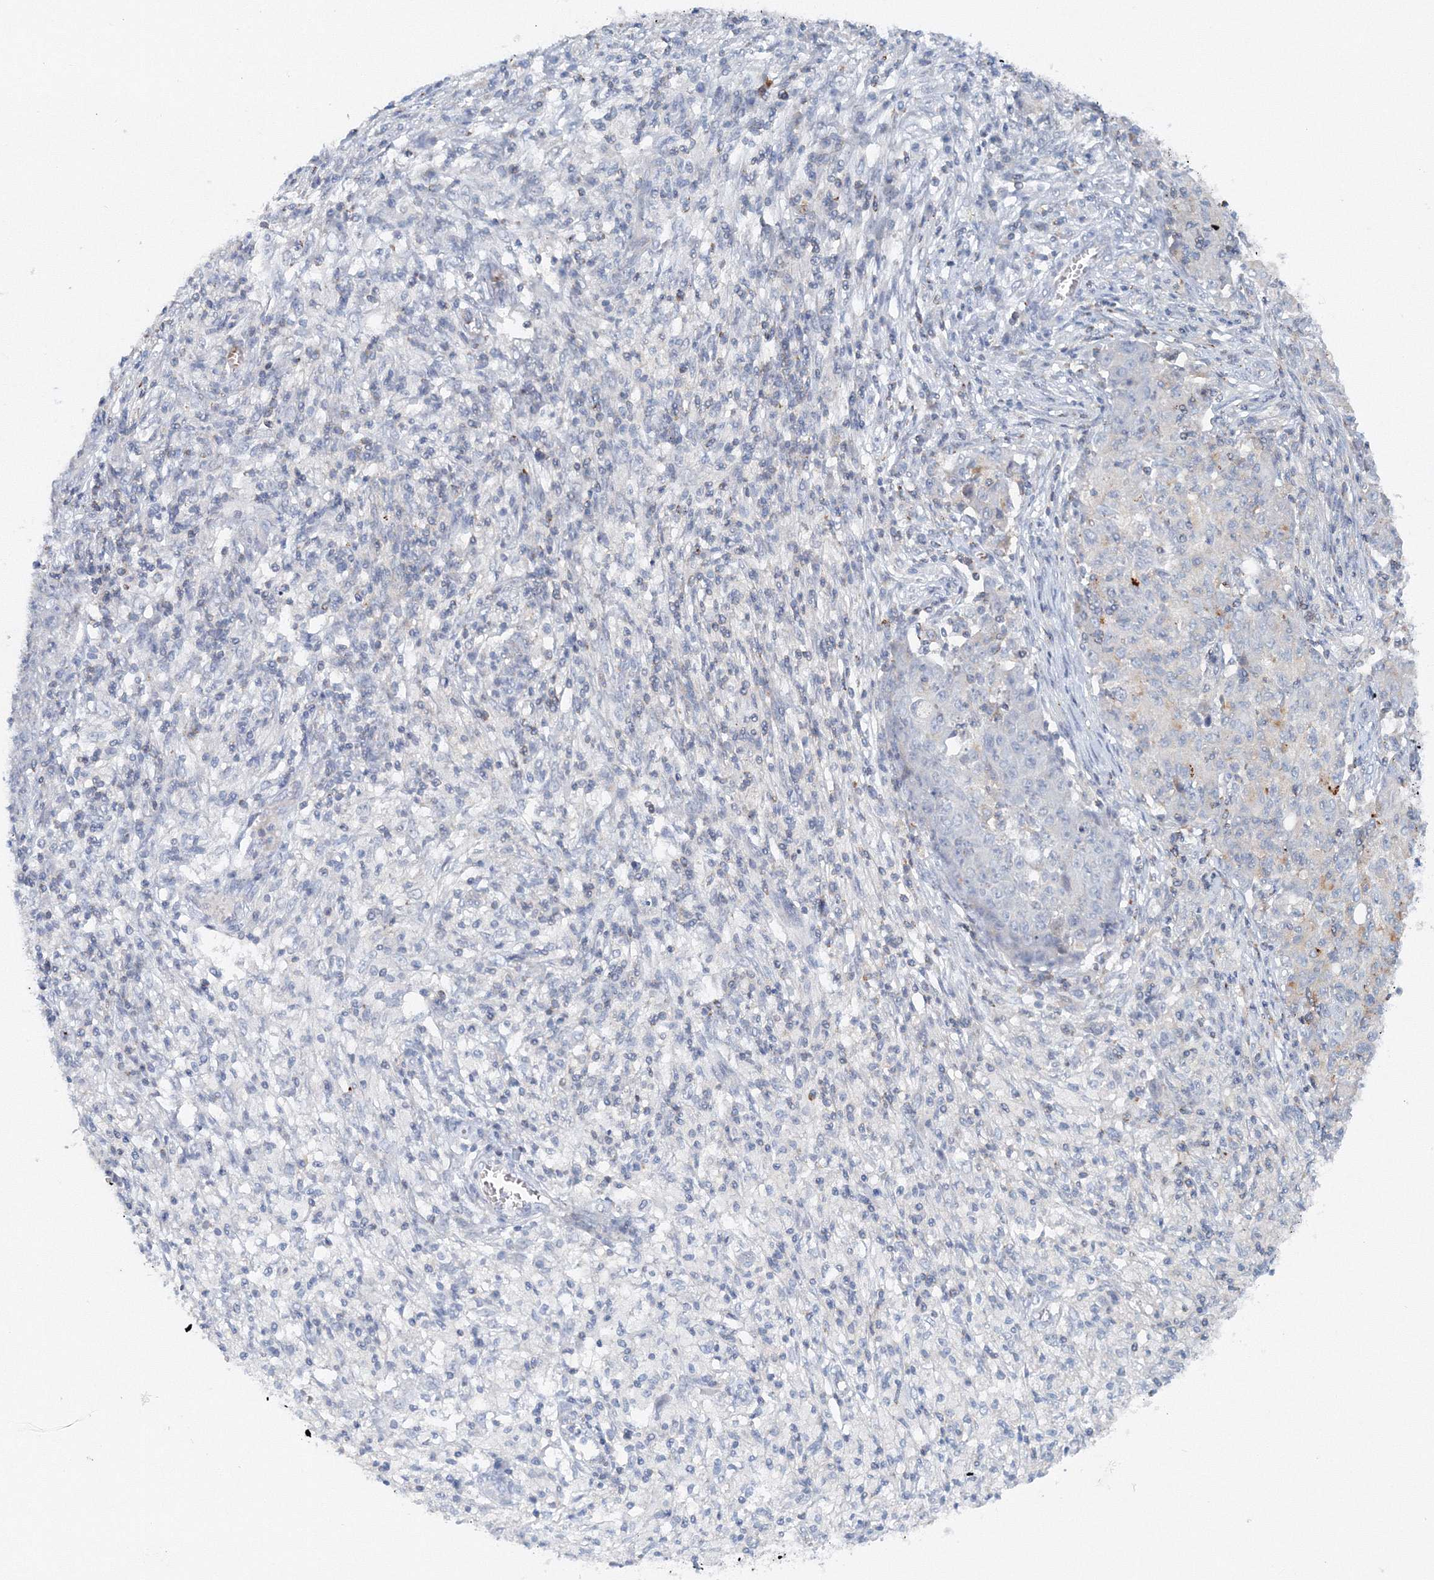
{"staining": {"intensity": "negative", "quantity": "none", "location": "none"}, "tissue": "ovarian cancer", "cell_type": "Tumor cells", "image_type": "cancer", "snomed": [{"axis": "morphology", "description": "Carcinoma, endometroid"}, {"axis": "topography", "description": "Ovary"}], "caption": "Tumor cells are negative for brown protein staining in endometroid carcinoma (ovarian).", "gene": "SH3BP5", "patient": {"sex": "female", "age": 42}}